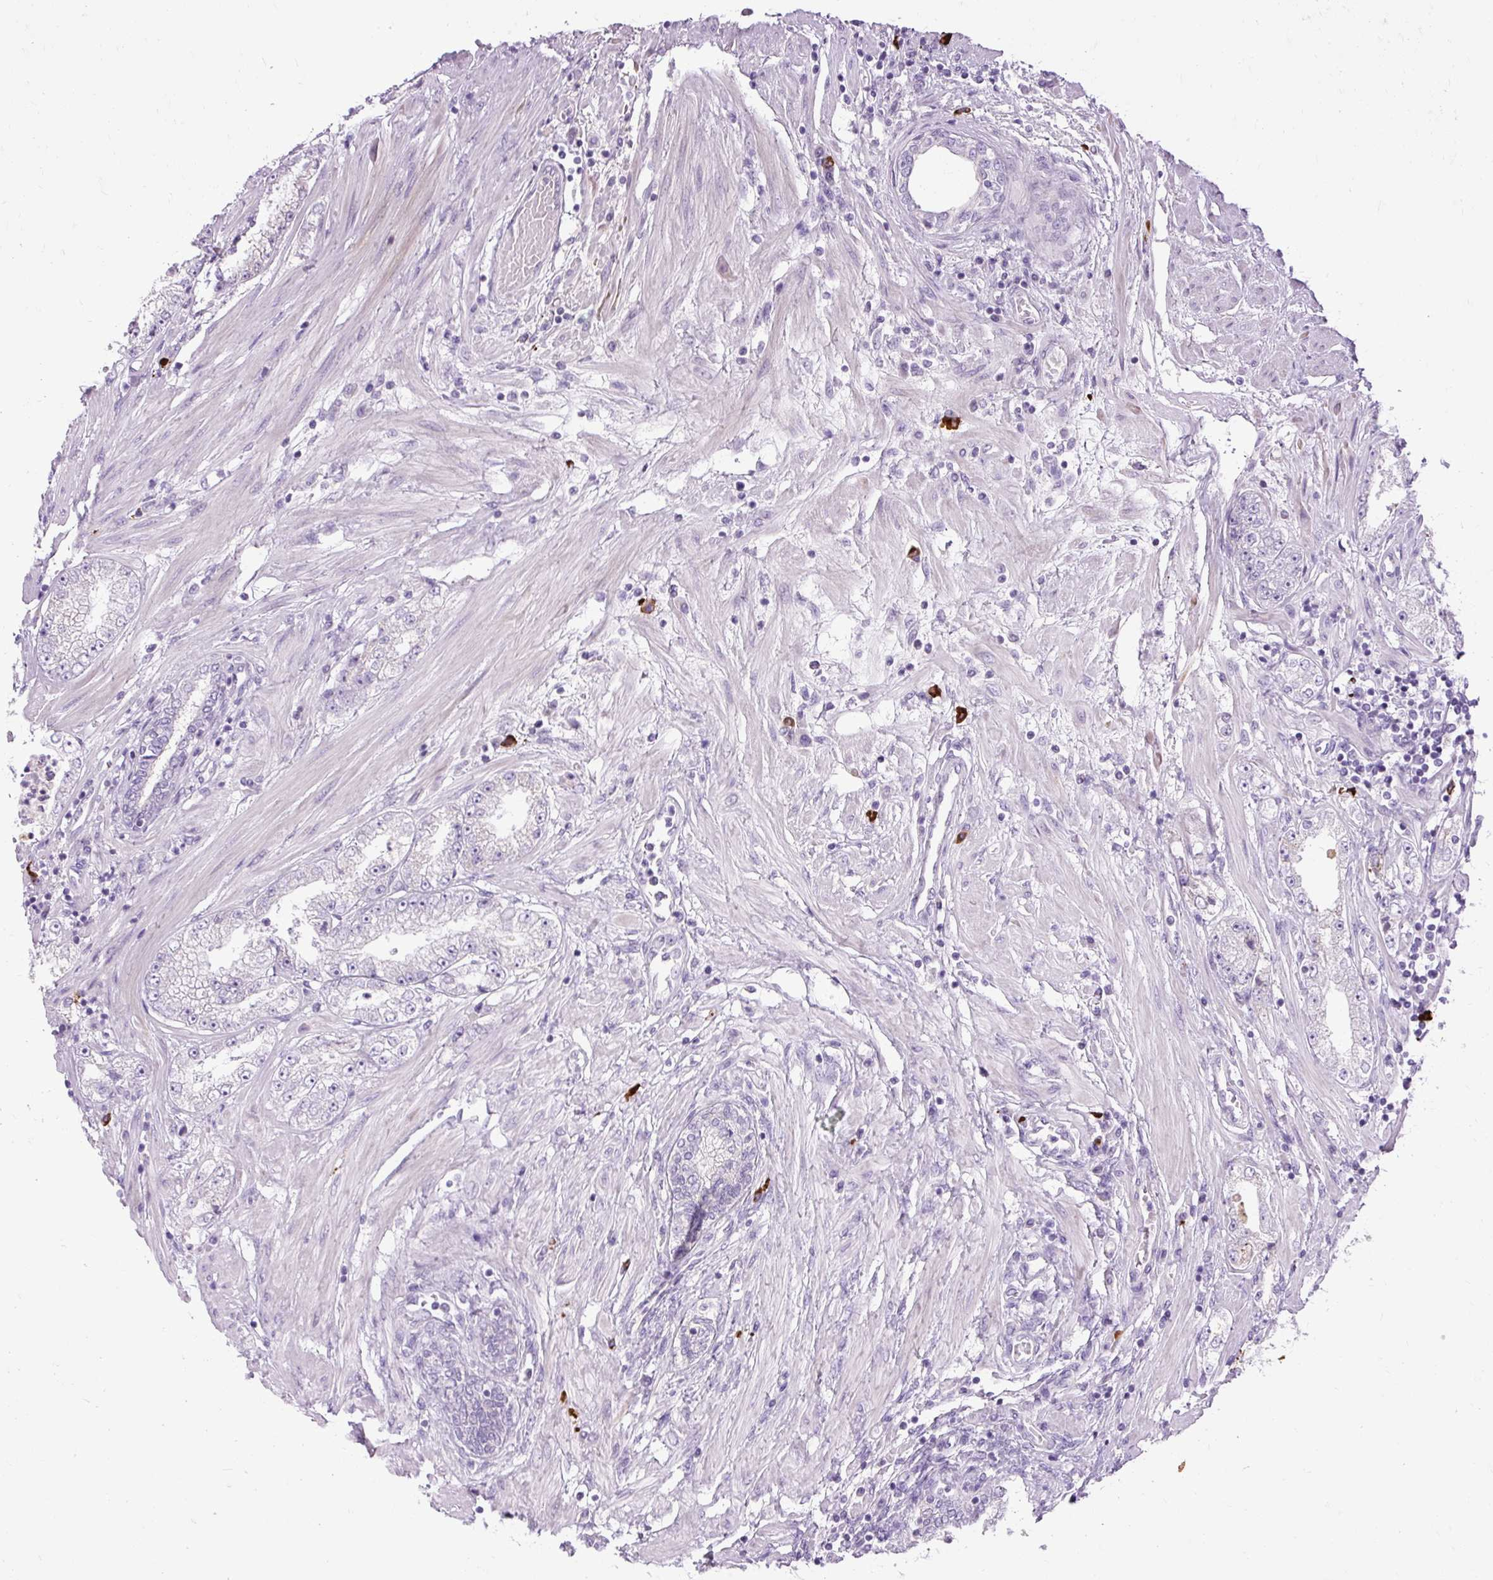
{"staining": {"intensity": "negative", "quantity": "none", "location": "none"}, "tissue": "prostate cancer", "cell_type": "Tumor cells", "image_type": "cancer", "snomed": [{"axis": "morphology", "description": "Adenocarcinoma, High grade"}, {"axis": "topography", "description": "Prostate"}], "caption": "Human prostate cancer stained for a protein using IHC shows no staining in tumor cells.", "gene": "ARRDC2", "patient": {"sex": "male", "age": 69}}